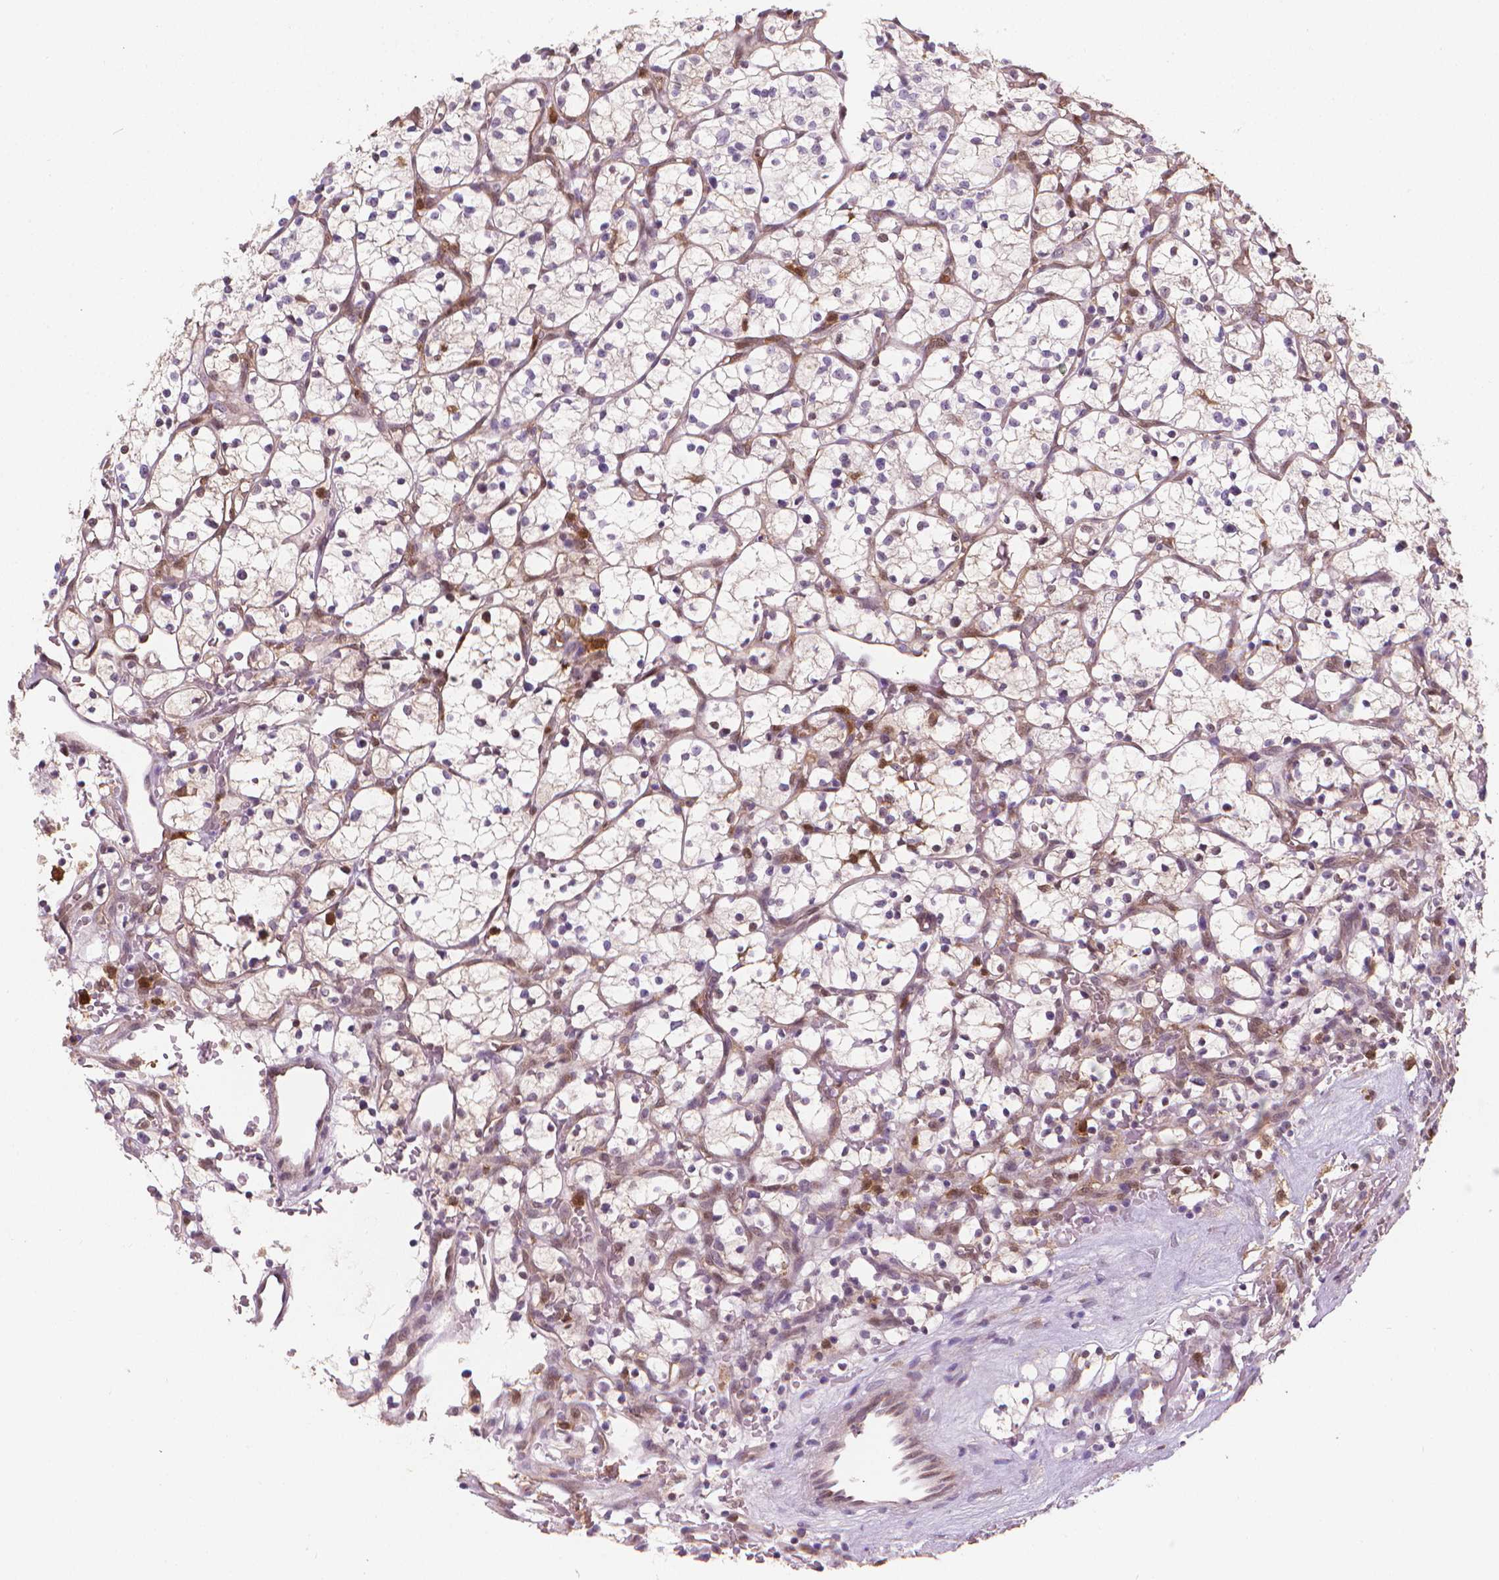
{"staining": {"intensity": "negative", "quantity": "none", "location": "none"}, "tissue": "renal cancer", "cell_type": "Tumor cells", "image_type": "cancer", "snomed": [{"axis": "morphology", "description": "Adenocarcinoma, NOS"}, {"axis": "topography", "description": "Kidney"}], "caption": "The image shows no significant staining in tumor cells of renal cancer.", "gene": "TNFAIP2", "patient": {"sex": "female", "age": 64}}